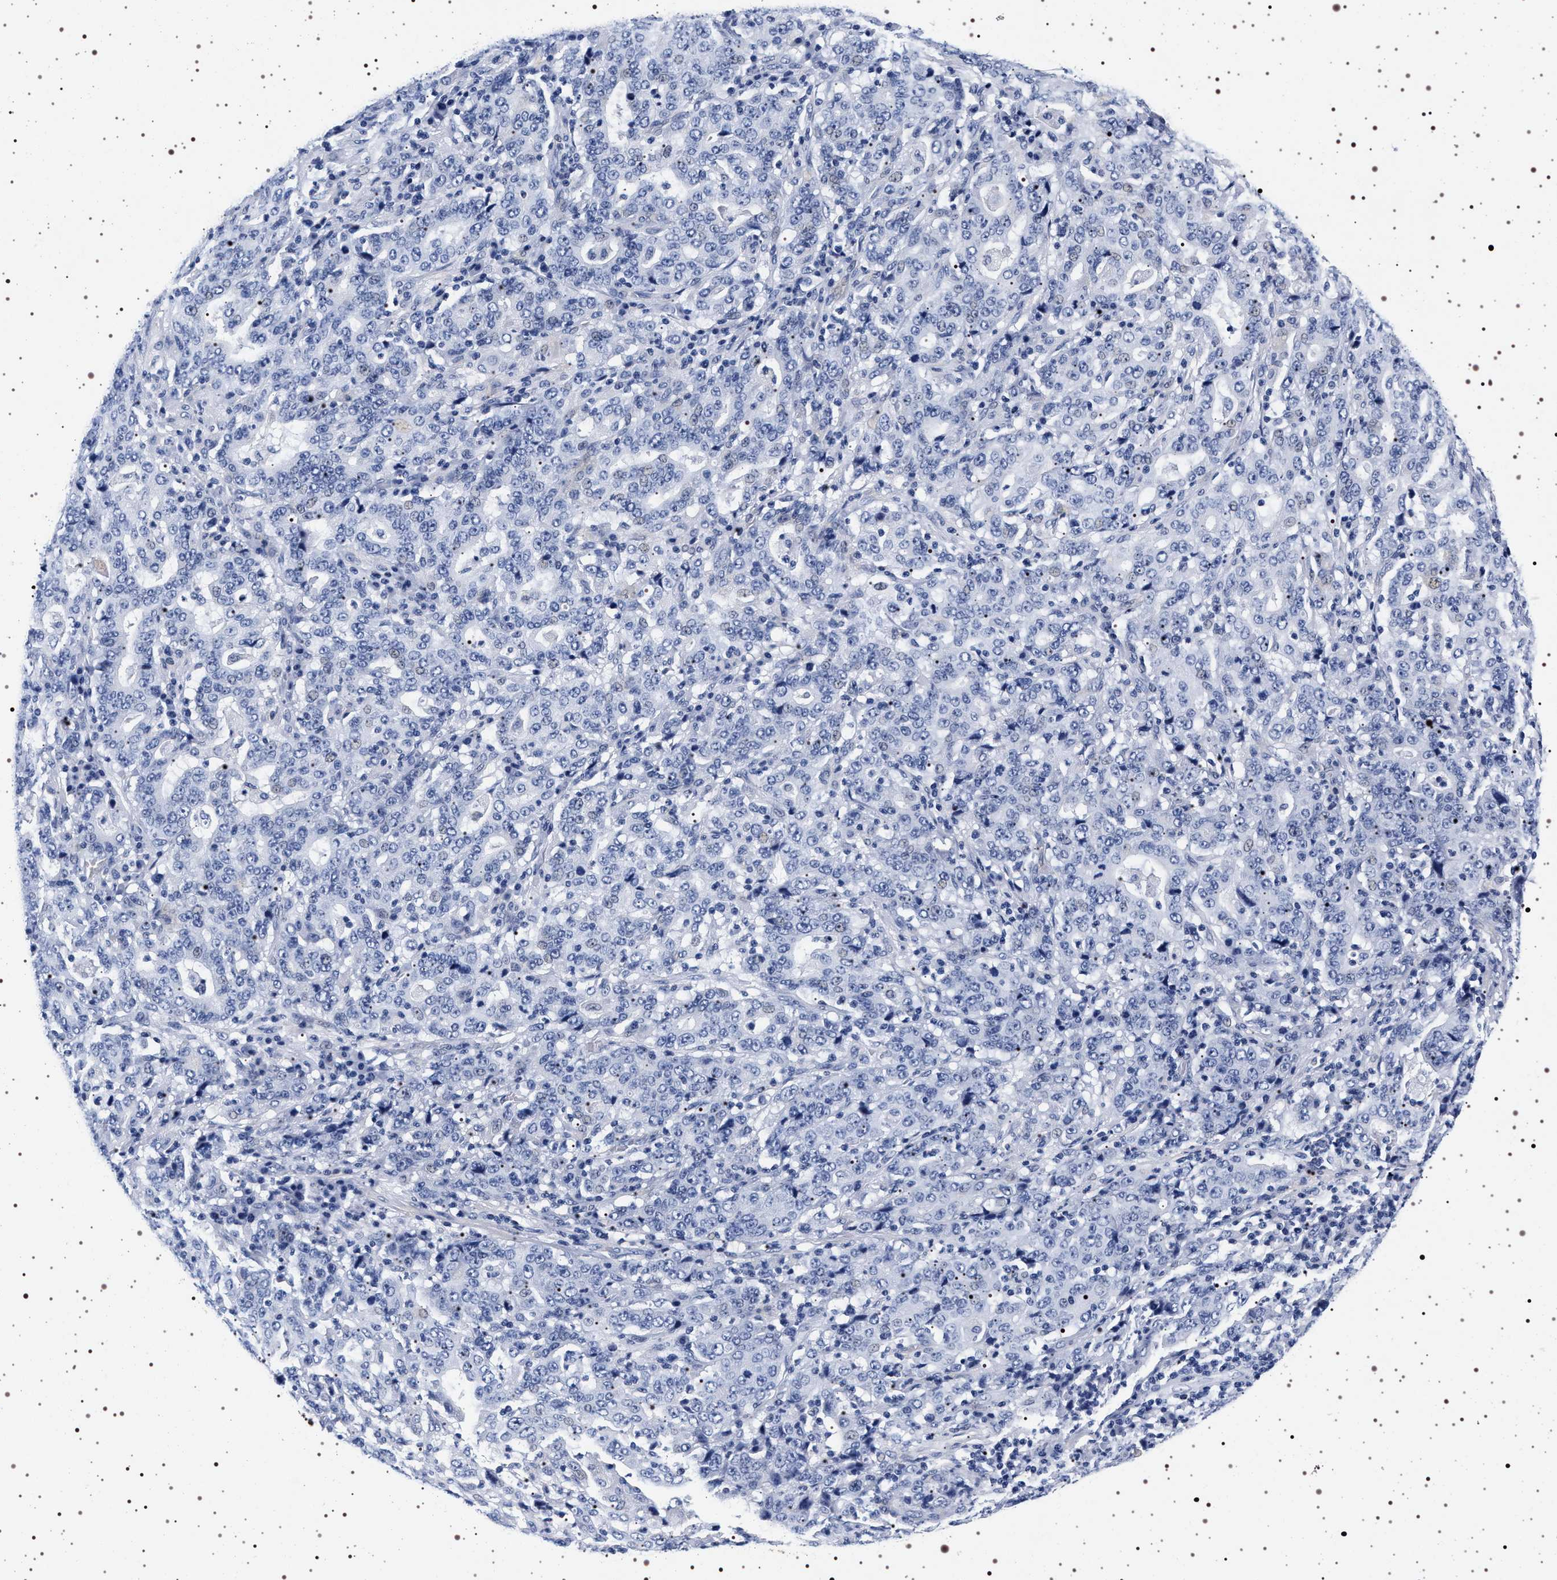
{"staining": {"intensity": "negative", "quantity": "none", "location": "none"}, "tissue": "stomach cancer", "cell_type": "Tumor cells", "image_type": "cancer", "snomed": [{"axis": "morphology", "description": "Normal tissue, NOS"}, {"axis": "morphology", "description": "Adenocarcinoma, NOS"}, {"axis": "topography", "description": "Stomach, upper"}, {"axis": "topography", "description": "Stomach"}], "caption": "The micrograph reveals no staining of tumor cells in stomach cancer (adenocarcinoma).", "gene": "SYN1", "patient": {"sex": "male", "age": 59}}